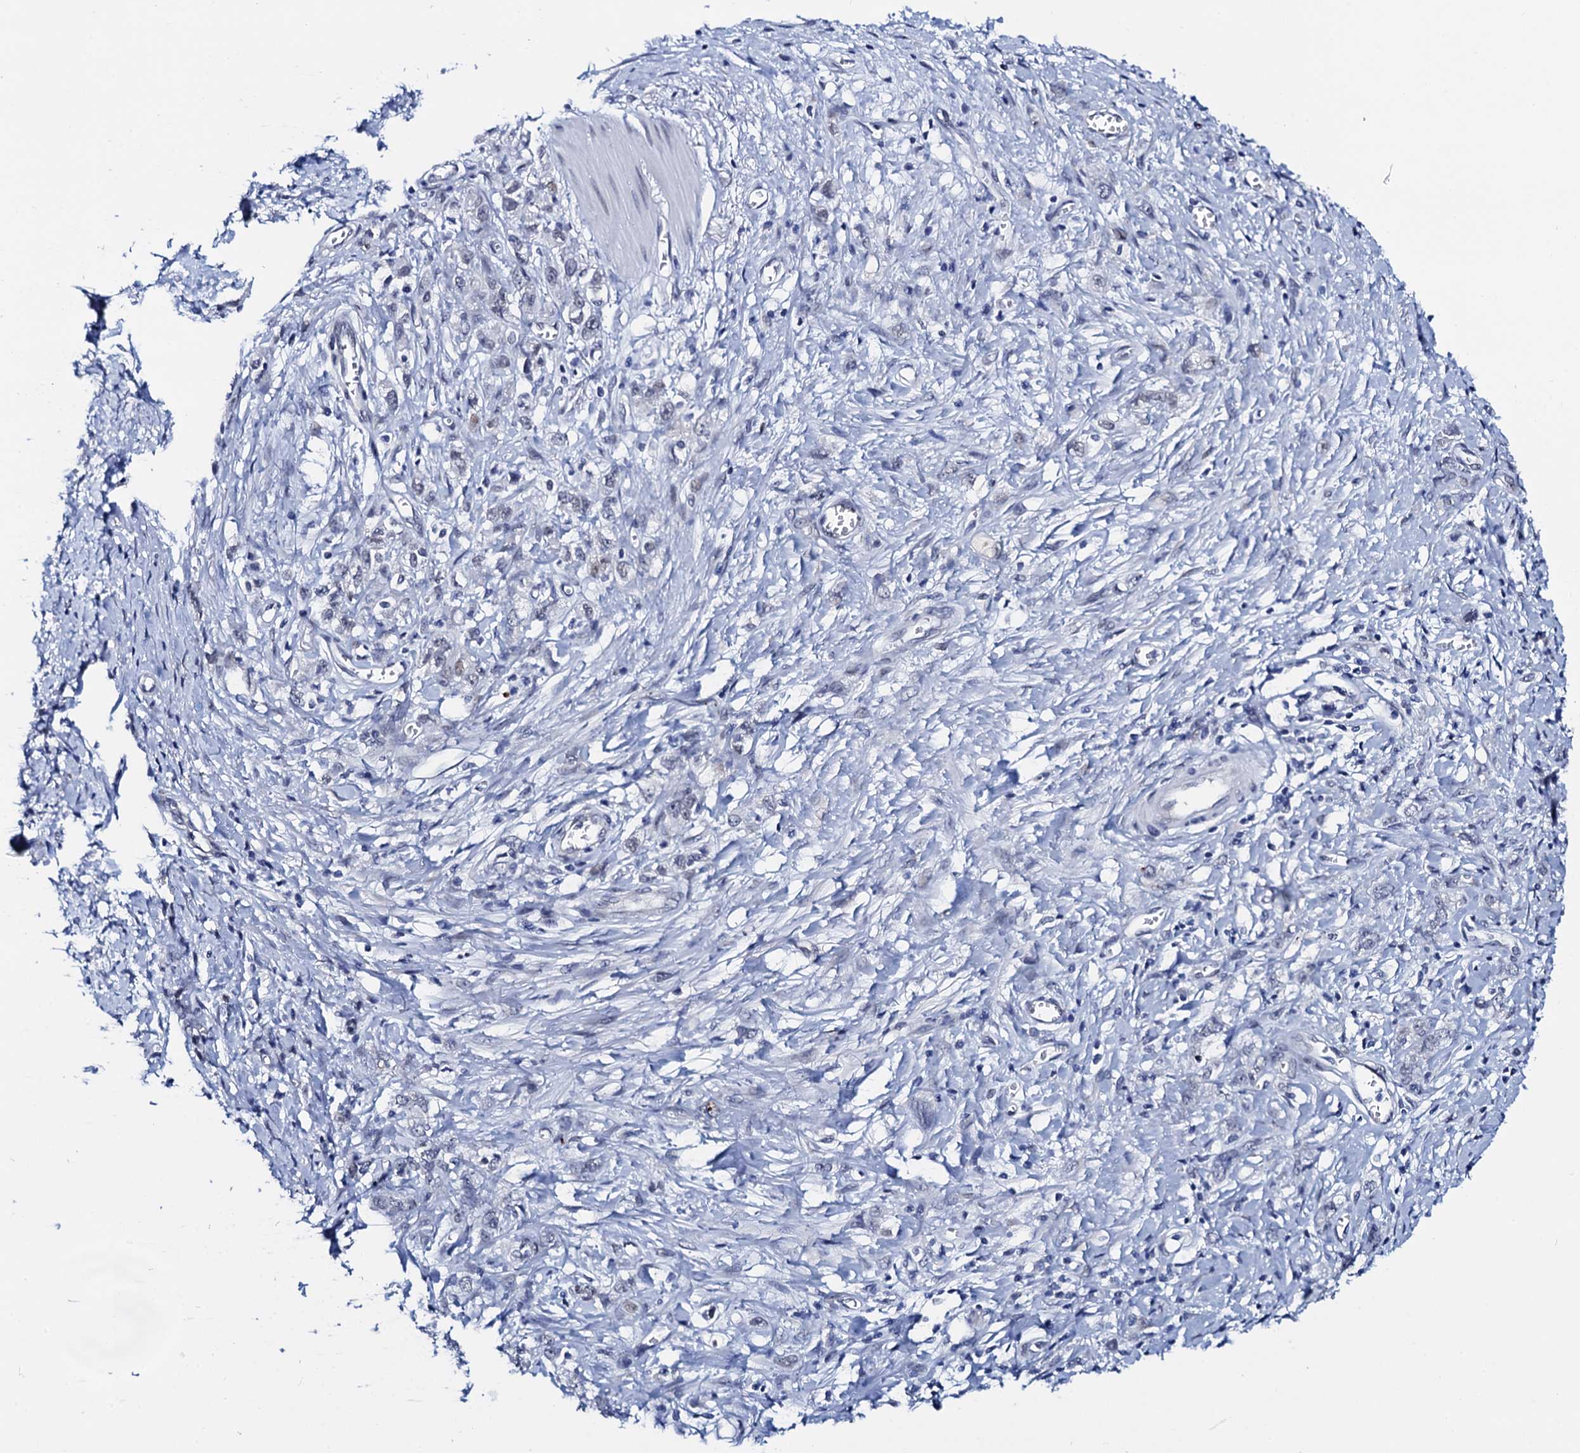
{"staining": {"intensity": "negative", "quantity": "none", "location": "none"}, "tissue": "stomach cancer", "cell_type": "Tumor cells", "image_type": "cancer", "snomed": [{"axis": "morphology", "description": "Adenocarcinoma, NOS"}, {"axis": "topography", "description": "Stomach"}], "caption": "Stomach adenocarcinoma was stained to show a protein in brown. There is no significant staining in tumor cells.", "gene": "C16orf87", "patient": {"sex": "female", "age": 76}}